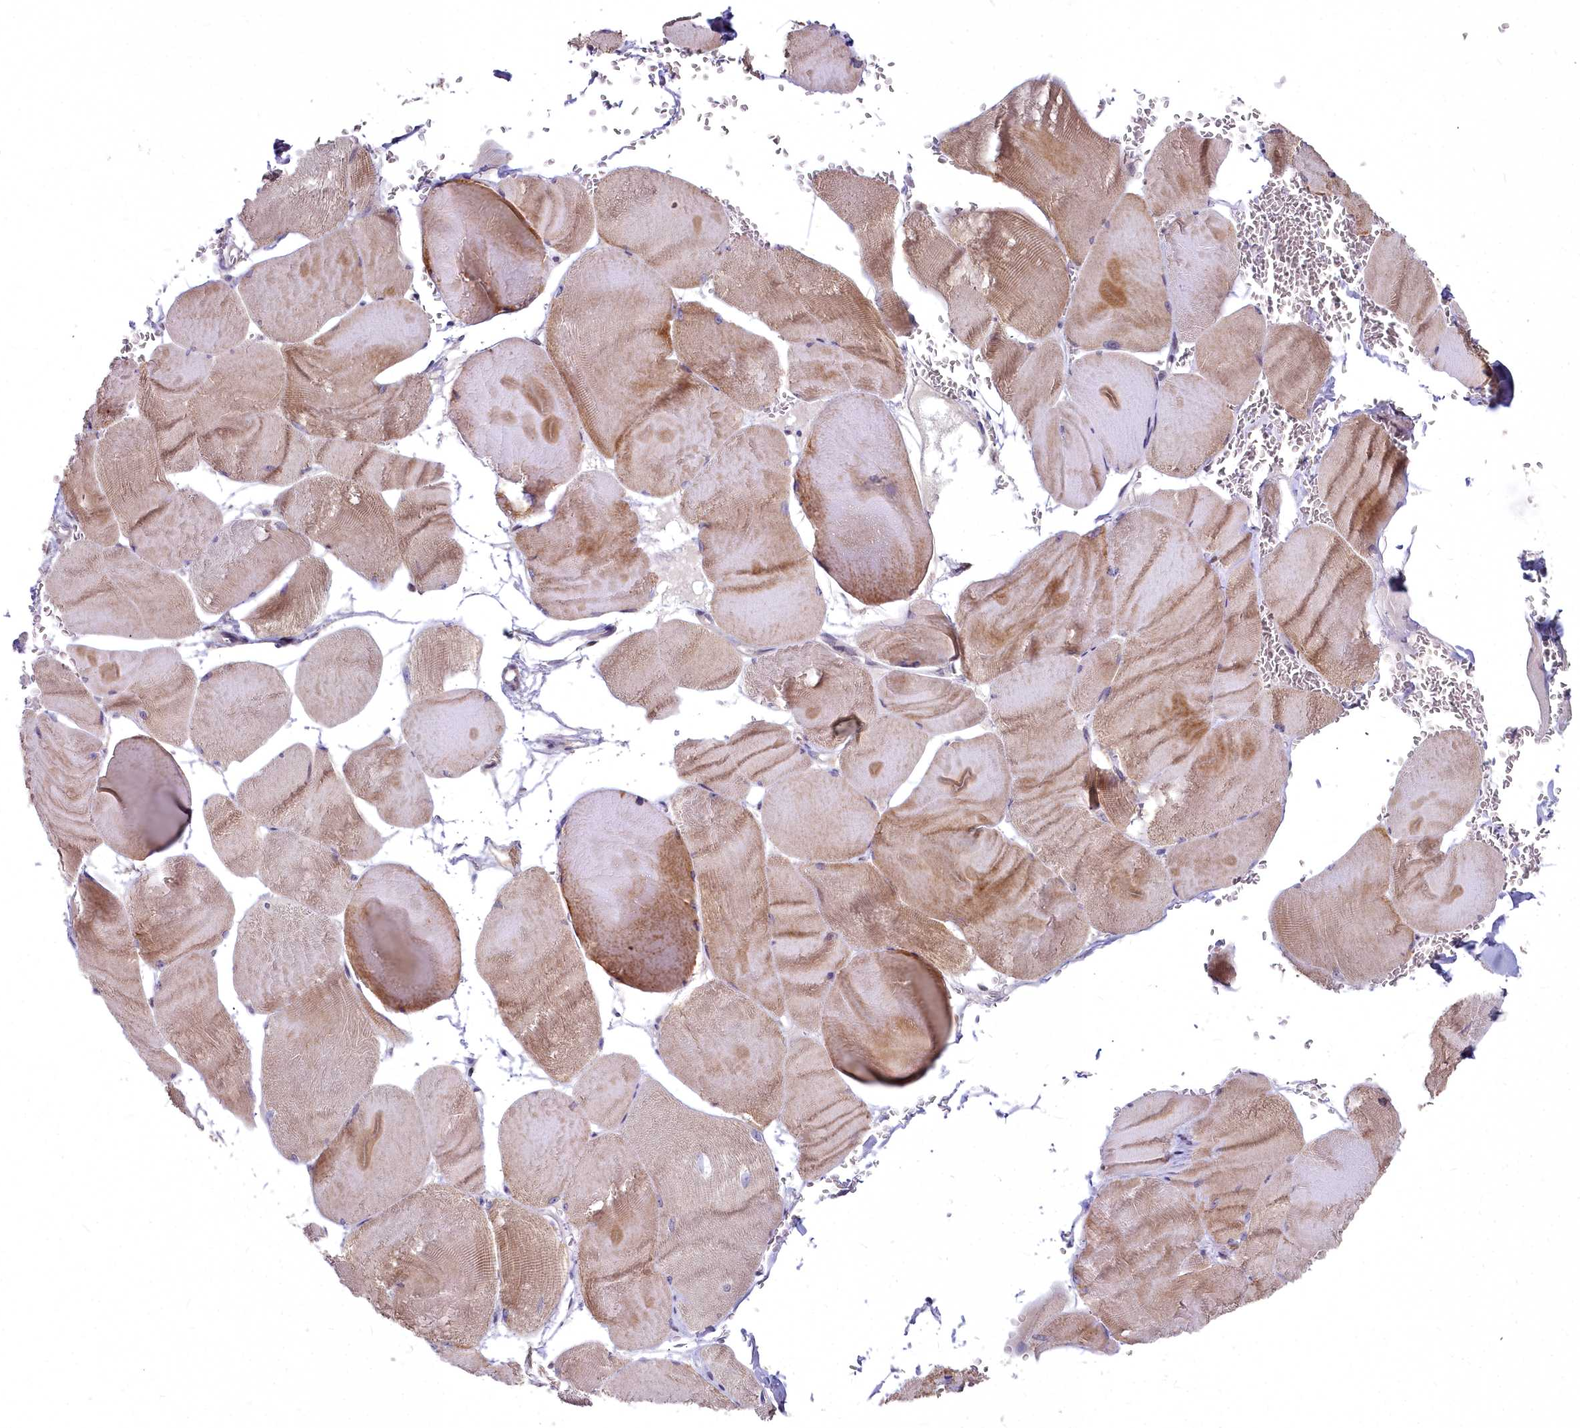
{"staining": {"intensity": "moderate", "quantity": ">75%", "location": "cytoplasmic/membranous"}, "tissue": "skeletal muscle", "cell_type": "Myocytes", "image_type": "normal", "snomed": [{"axis": "morphology", "description": "Normal tissue, NOS"}, {"axis": "morphology", "description": "Basal cell carcinoma"}, {"axis": "topography", "description": "Skeletal muscle"}], "caption": "Normal skeletal muscle was stained to show a protein in brown. There is medium levels of moderate cytoplasmic/membranous staining in about >75% of myocytes. The staining was performed using DAB, with brown indicating positive protein expression. Nuclei are stained blue with hematoxylin.", "gene": "MICU2", "patient": {"sex": "female", "age": 64}}